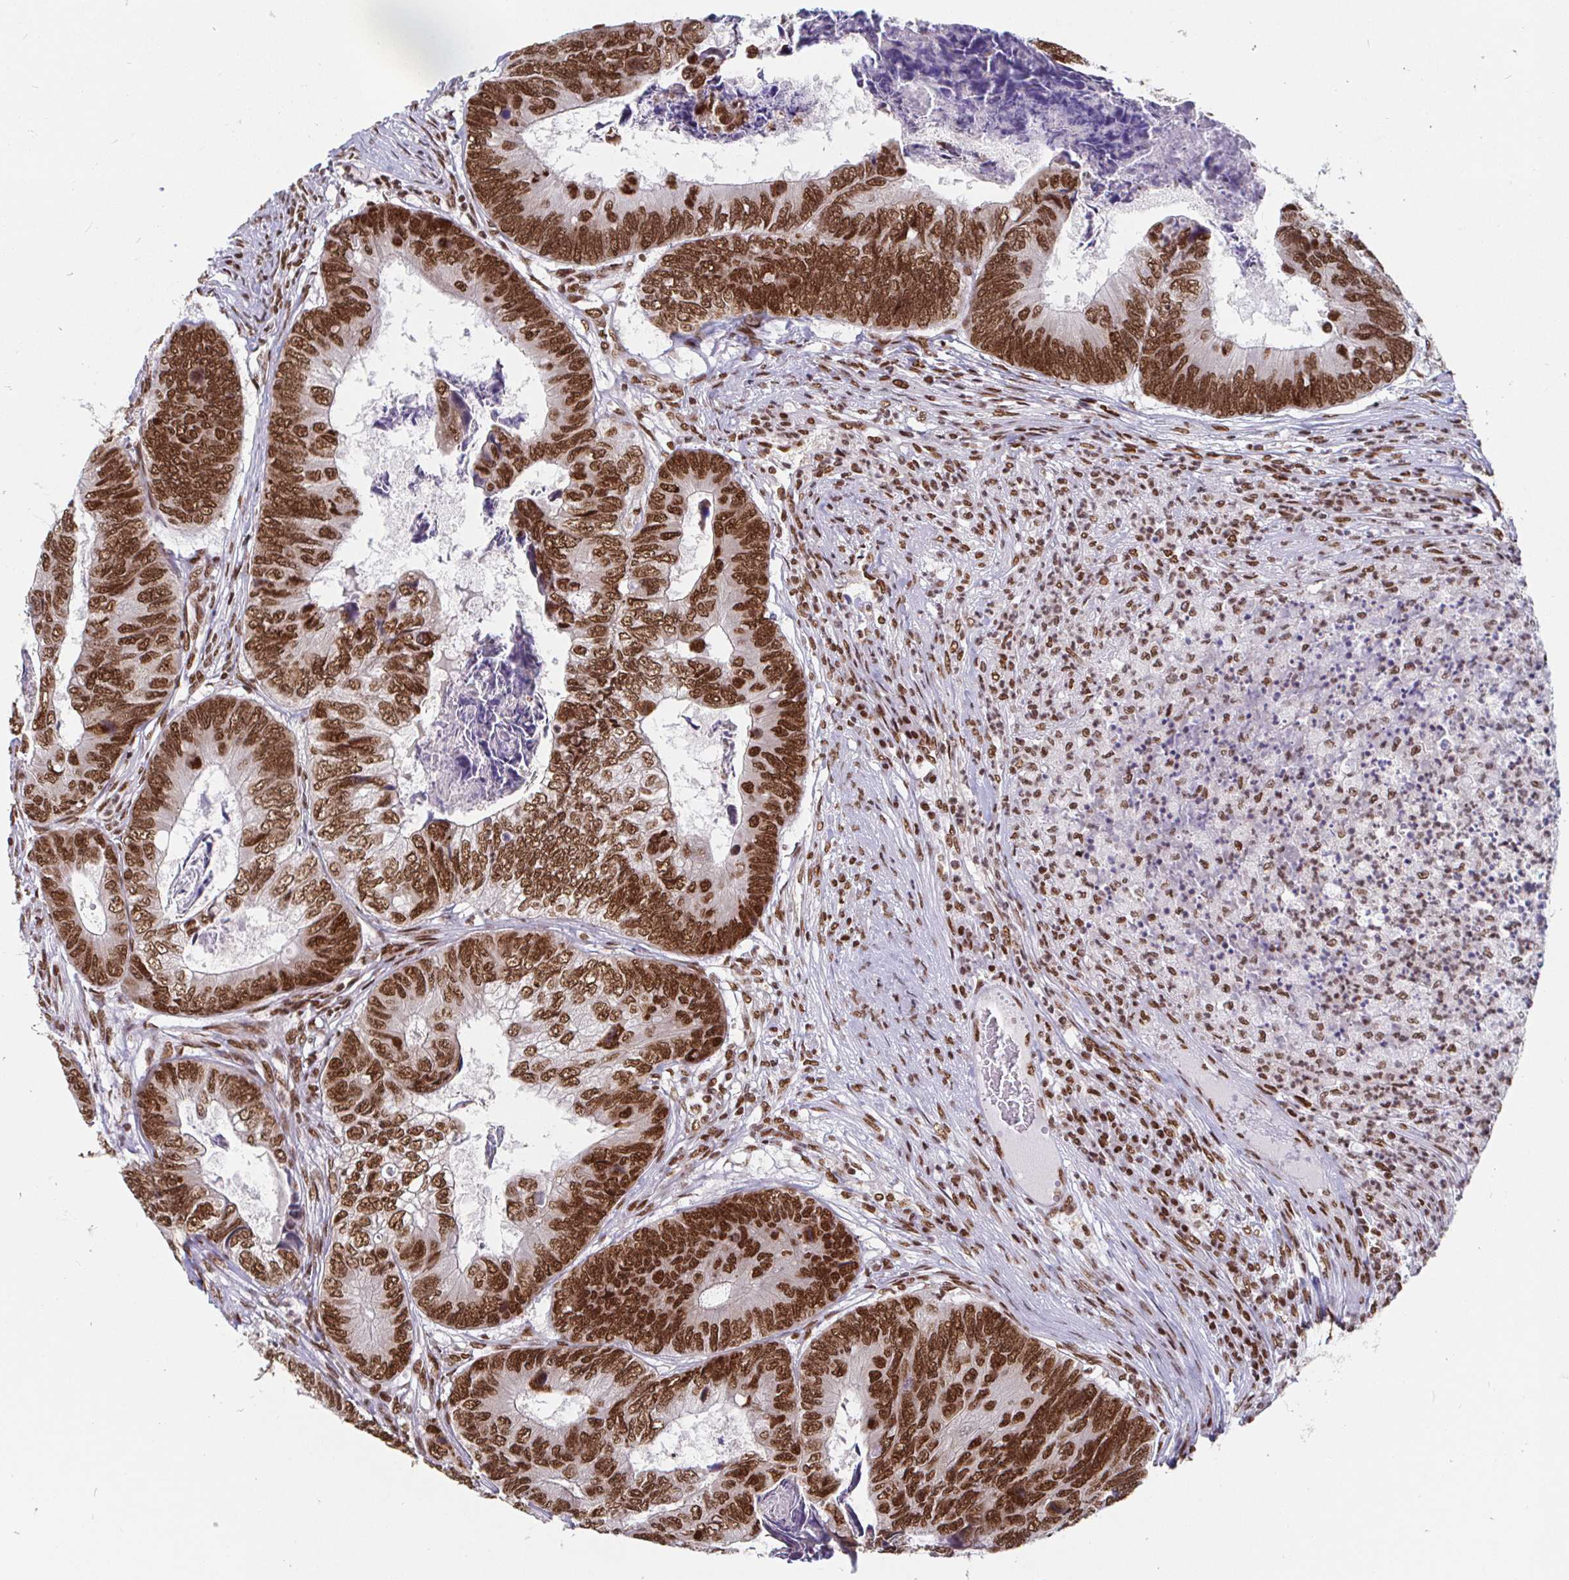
{"staining": {"intensity": "strong", "quantity": ">75%", "location": "nuclear"}, "tissue": "colorectal cancer", "cell_type": "Tumor cells", "image_type": "cancer", "snomed": [{"axis": "morphology", "description": "Adenocarcinoma, NOS"}, {"axis": "topography", "description": "Colon"}], "caption": "Immunohistochemical staining of human colorectal cancer reveals strong nuclear protein expression in approximately >75% of tumor cells. (brown staining indicates protein expression, while blue staining denotes nuclei).", "gene": "RBMX", "patient": {"sex": "female", "age": 67}}